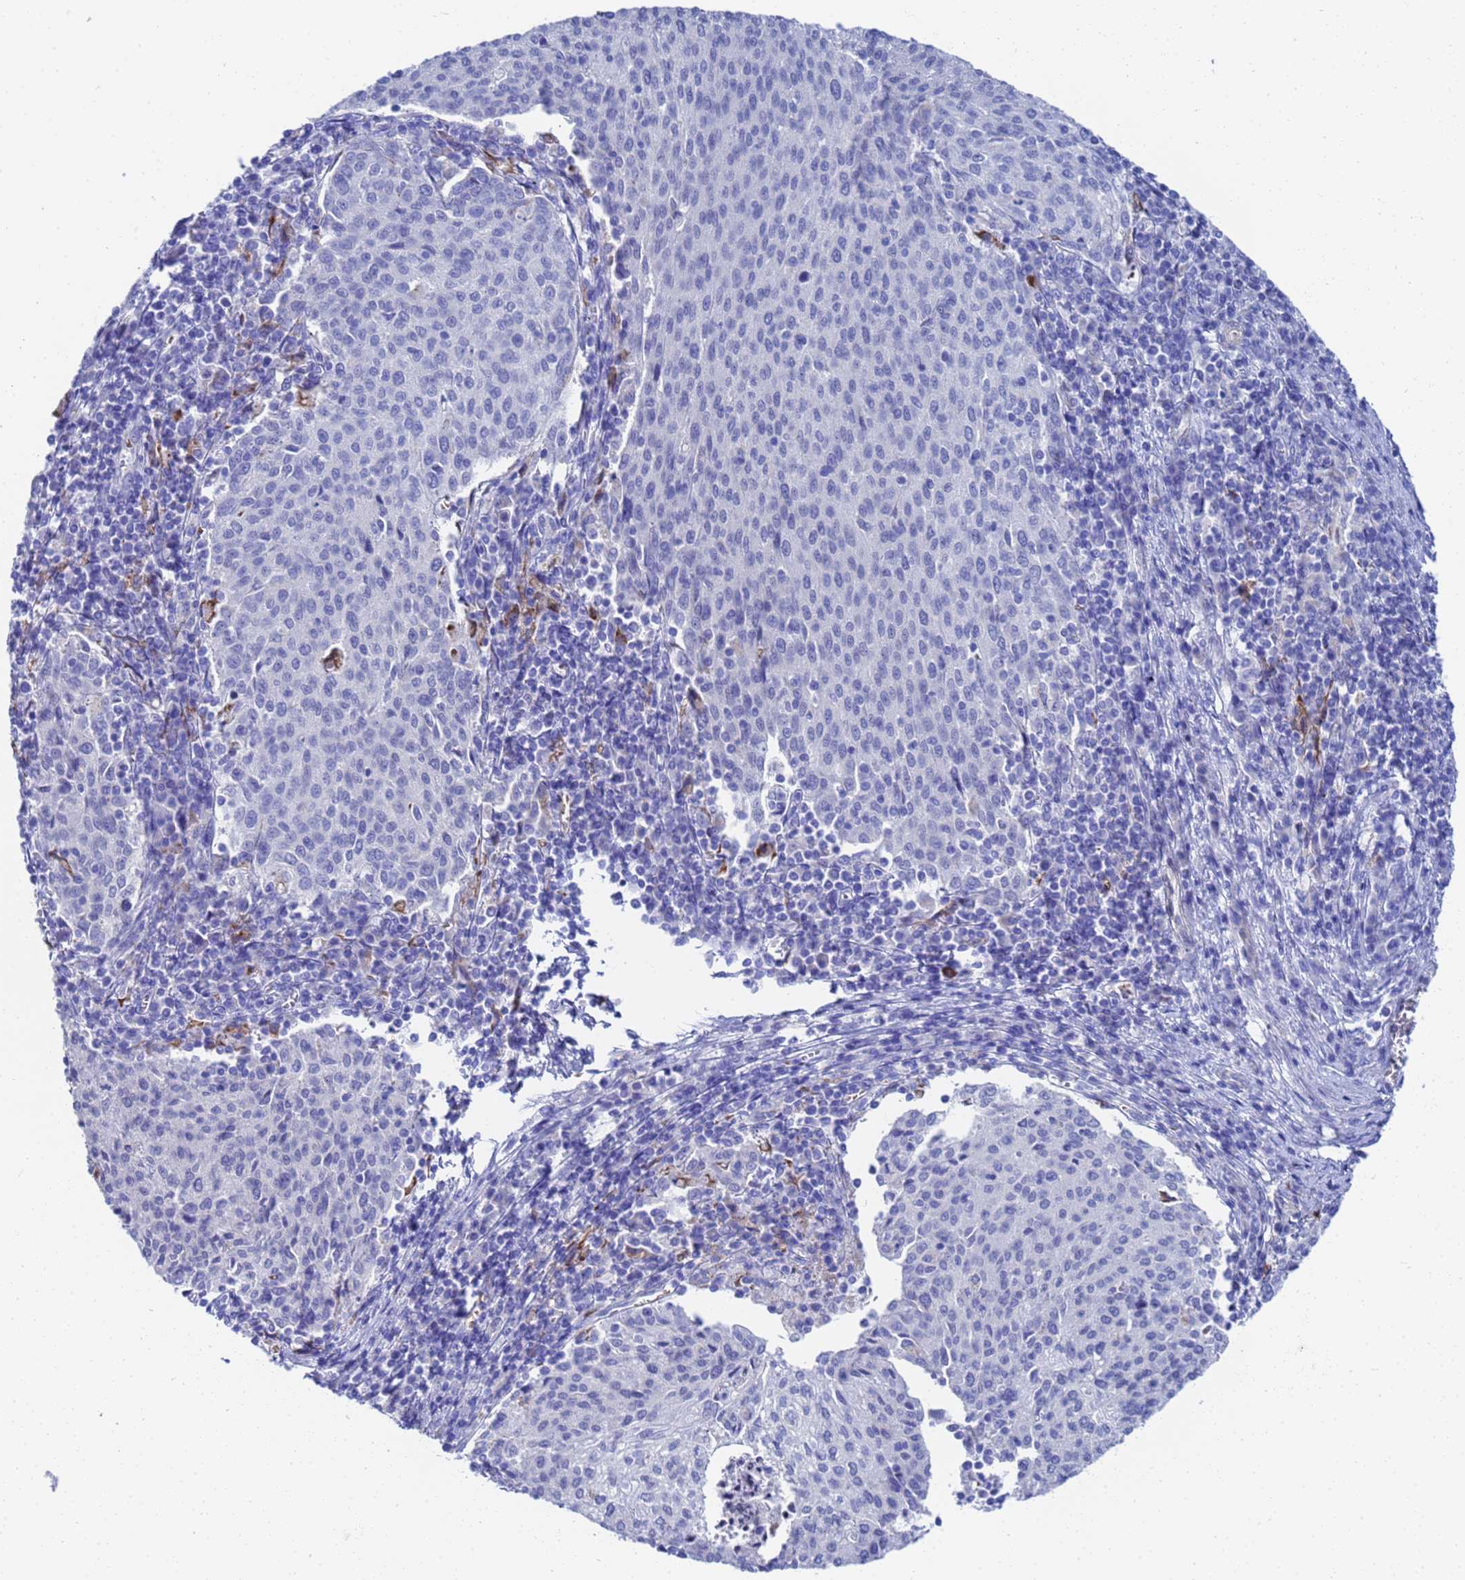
{"staining": {"intensity": "negative", "quantity": "none", "location": "none"}, "tissue": "cervical cancer", "cell_type": "Tumor cells", "image_type": "cancer", "snomed": [{"axis": "morphology", "description": "Squamous cell carcinoma, NOS"}, {"axis": "topography", "description": "Cervix"}], "caption": "Human cervical cancer stained for a protein using IHC exhibits no expression in tumor cells.", "gene": "ZNF26", "patient": {"sex": "female", "age": 46}}